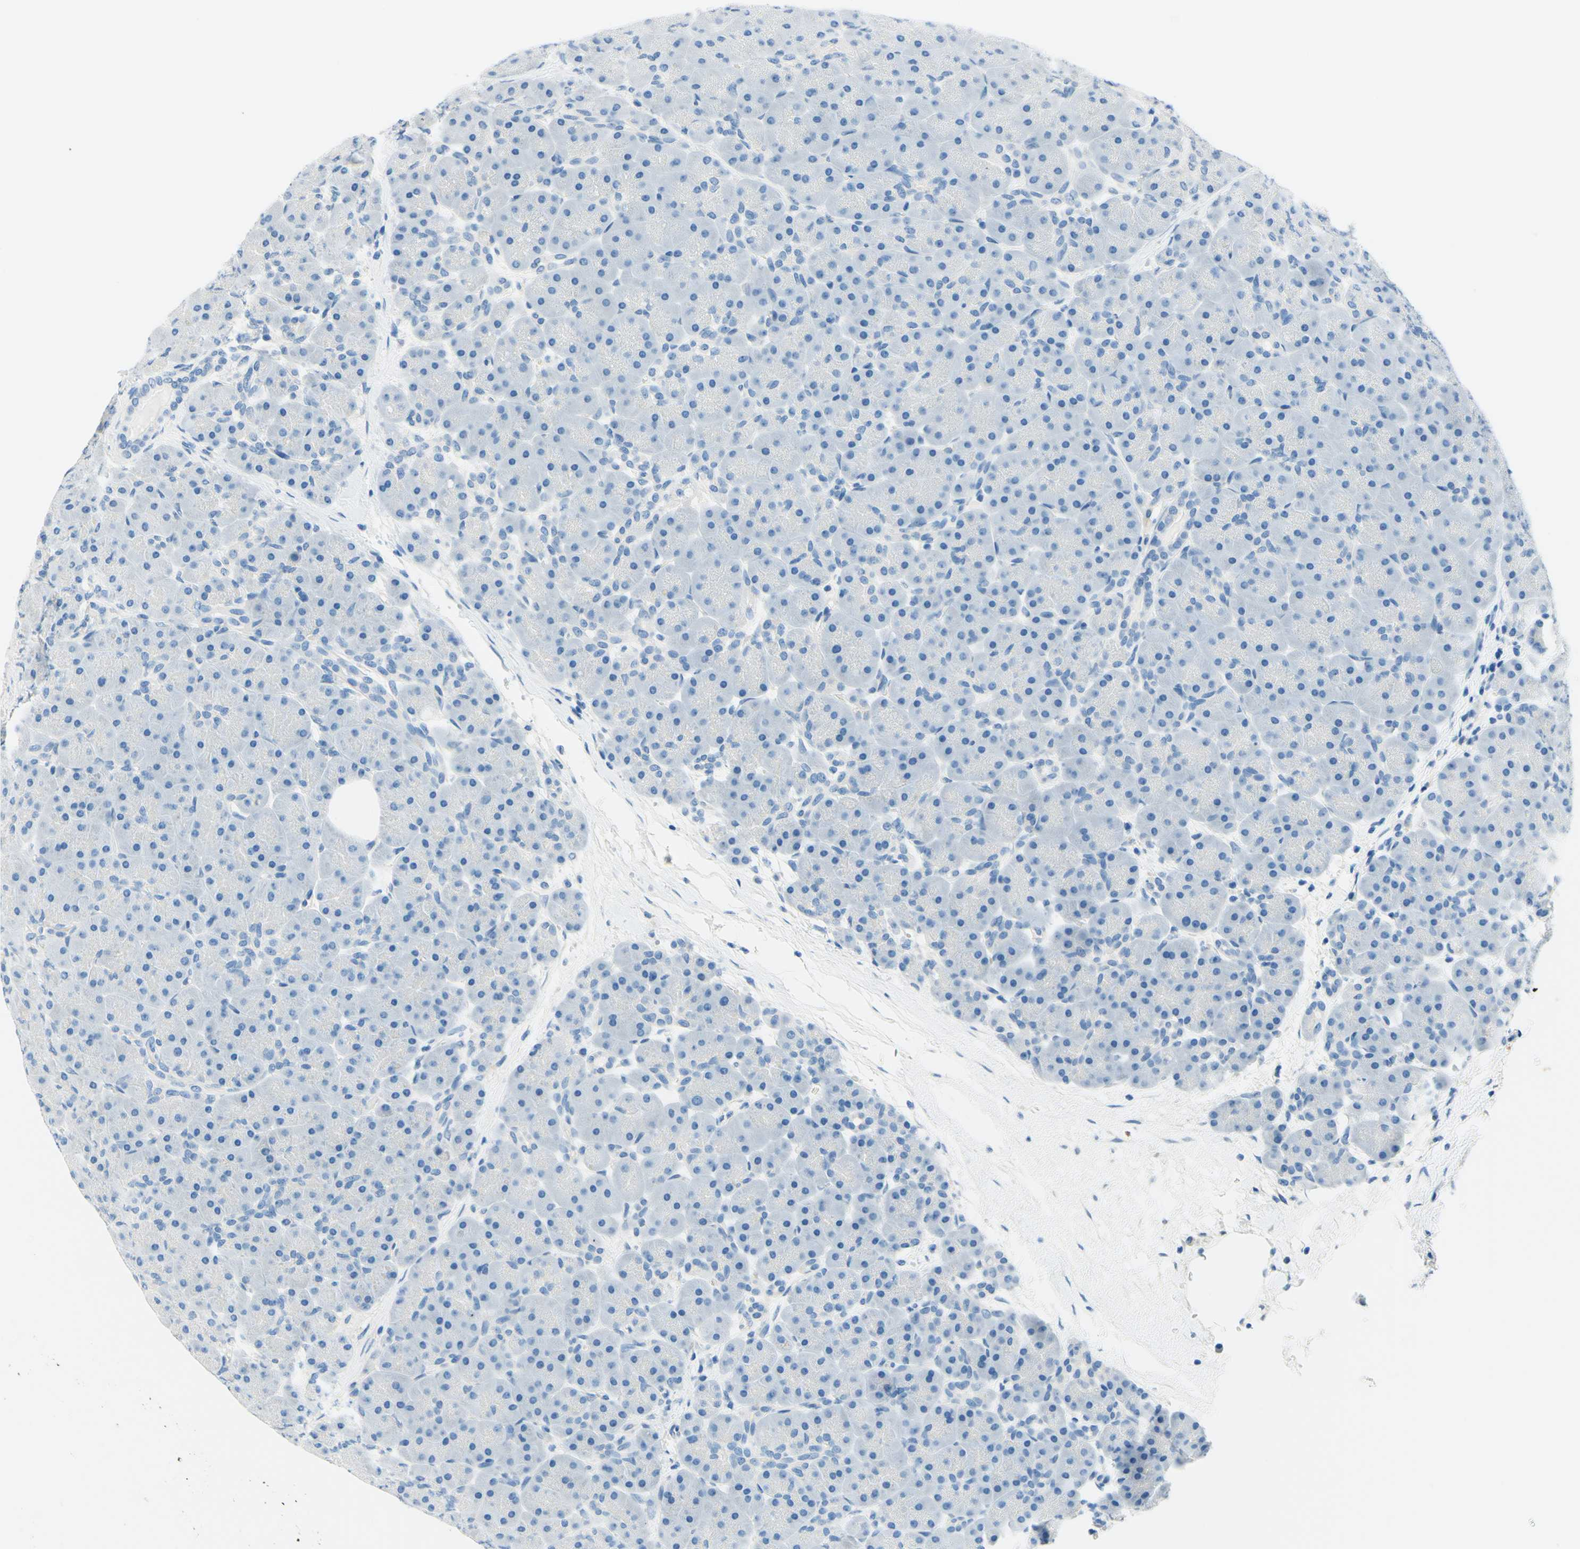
{"staining": {"intensity": "negative", "quantity": "none", "location": "none"}, "tissue": "pancreas", "cell_type": "Exocrine glandular cells", "image_type": "normal", "snomed": [{"axis": "morphology", "description": "Normal tissue, NOS"}, {"axis": "topography", "description": "Pancreas"}], "caption": "Immunohistochemistry (IHC) micrograph of normal pancreas: human pancreas stained with DAB (3,3'-diaminobenzidine) exhibits no significant protein expression in exocrine glandular cells. (Brightfield microscopy of DAB immunohistochemistry at high magnification).", "gene": "PASD1", "patient": {"sex": "male", "age": 66}}